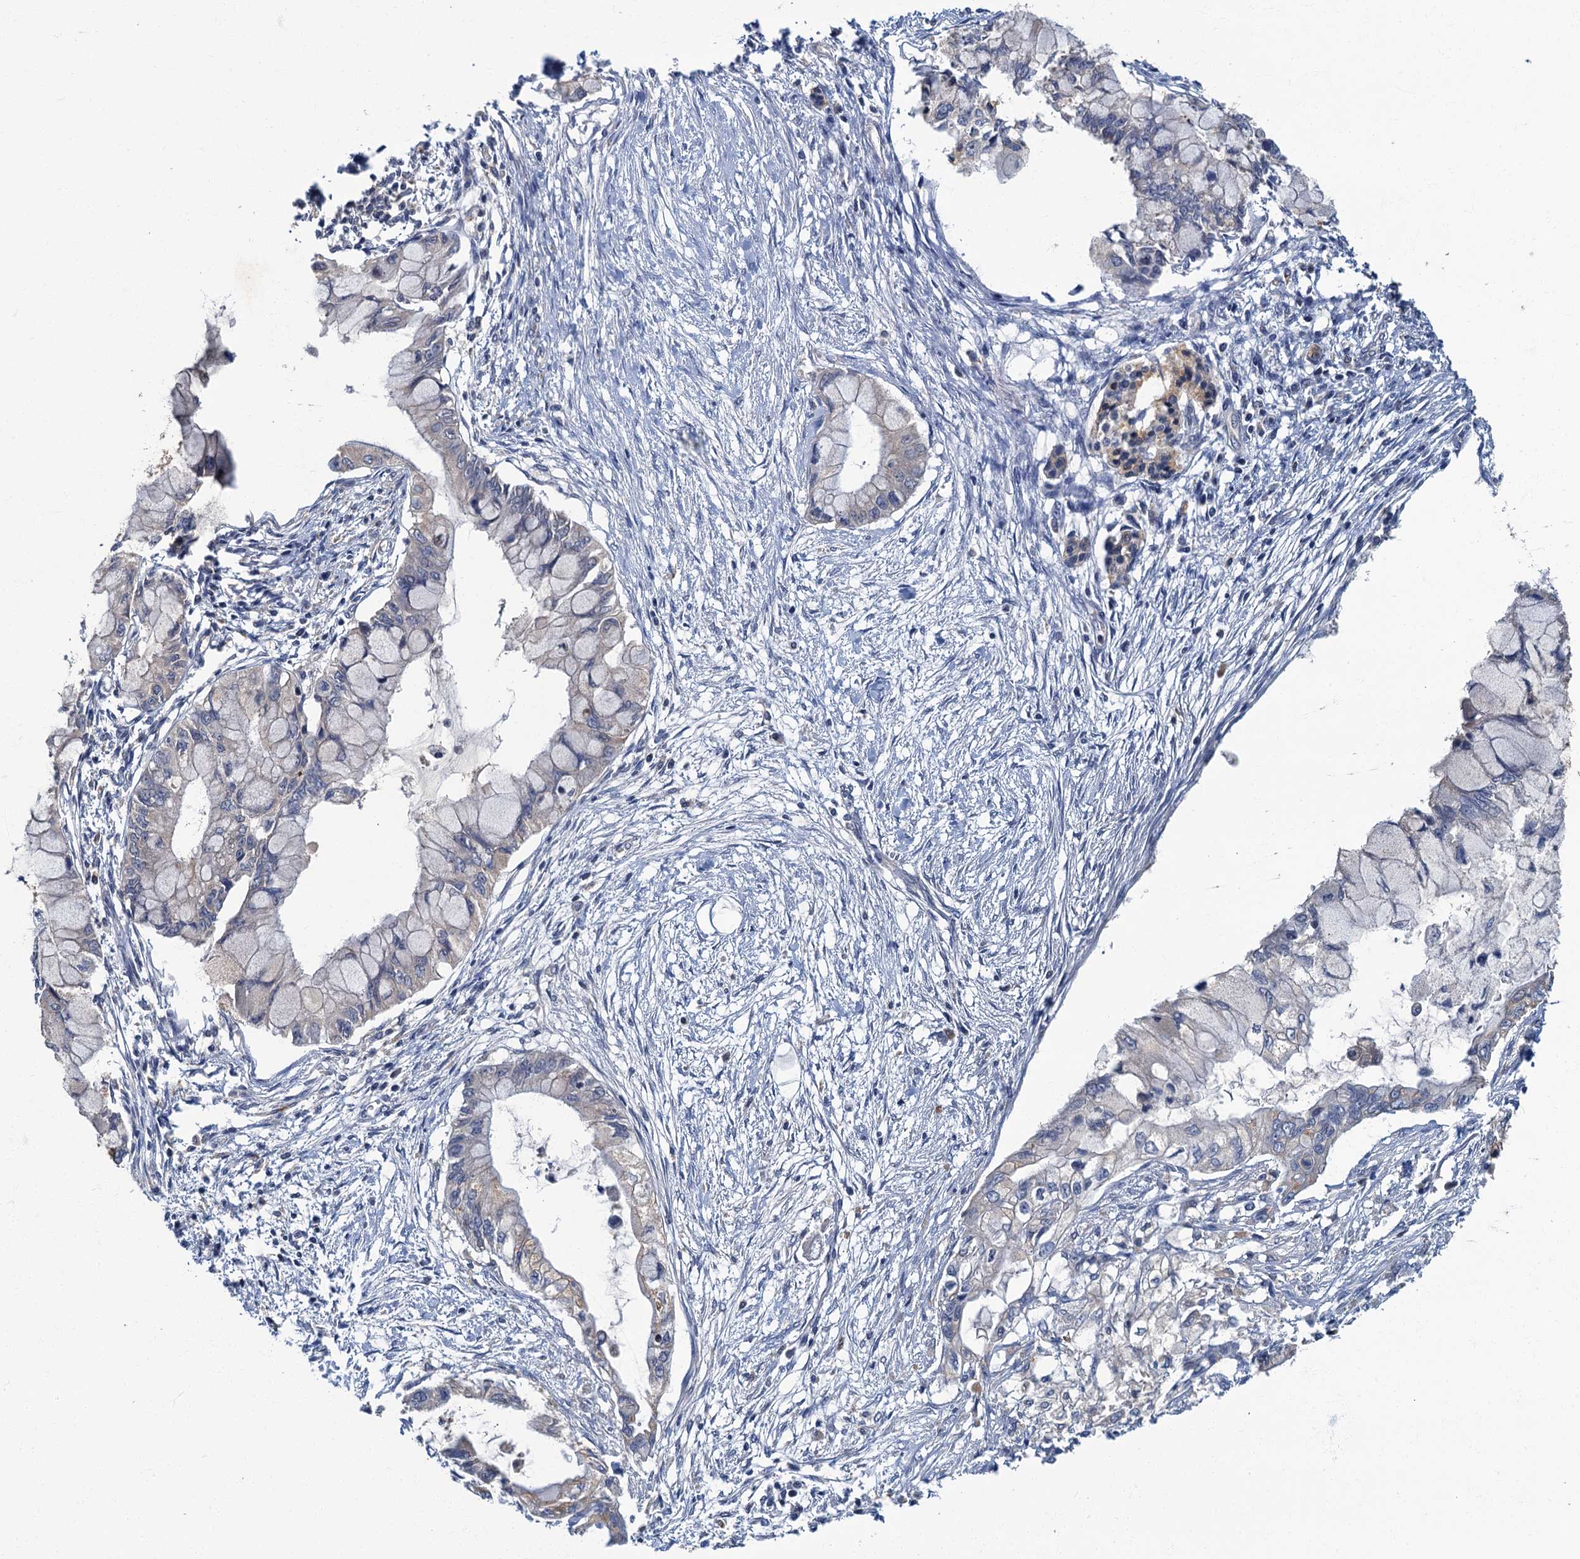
{"staining": {"intensity": "negative", "quantity": "none", "location": "none"}, "tissue": "pancreatic cancer", "cell_type": "Tumor cells", "image_type": "cancer", "snomed": [{"axis": "morphology", "description": "Adenocarcinoma, NOS"}, {"axis": "topography", "description": "Pancreas"}], "caption": "Human pancreatic cancer stained for a protein using immunohistochemistry exhibits no positivity in tumor cells.", "gene": "WDCP", "patient": {"sex": "male", "age": 48}}